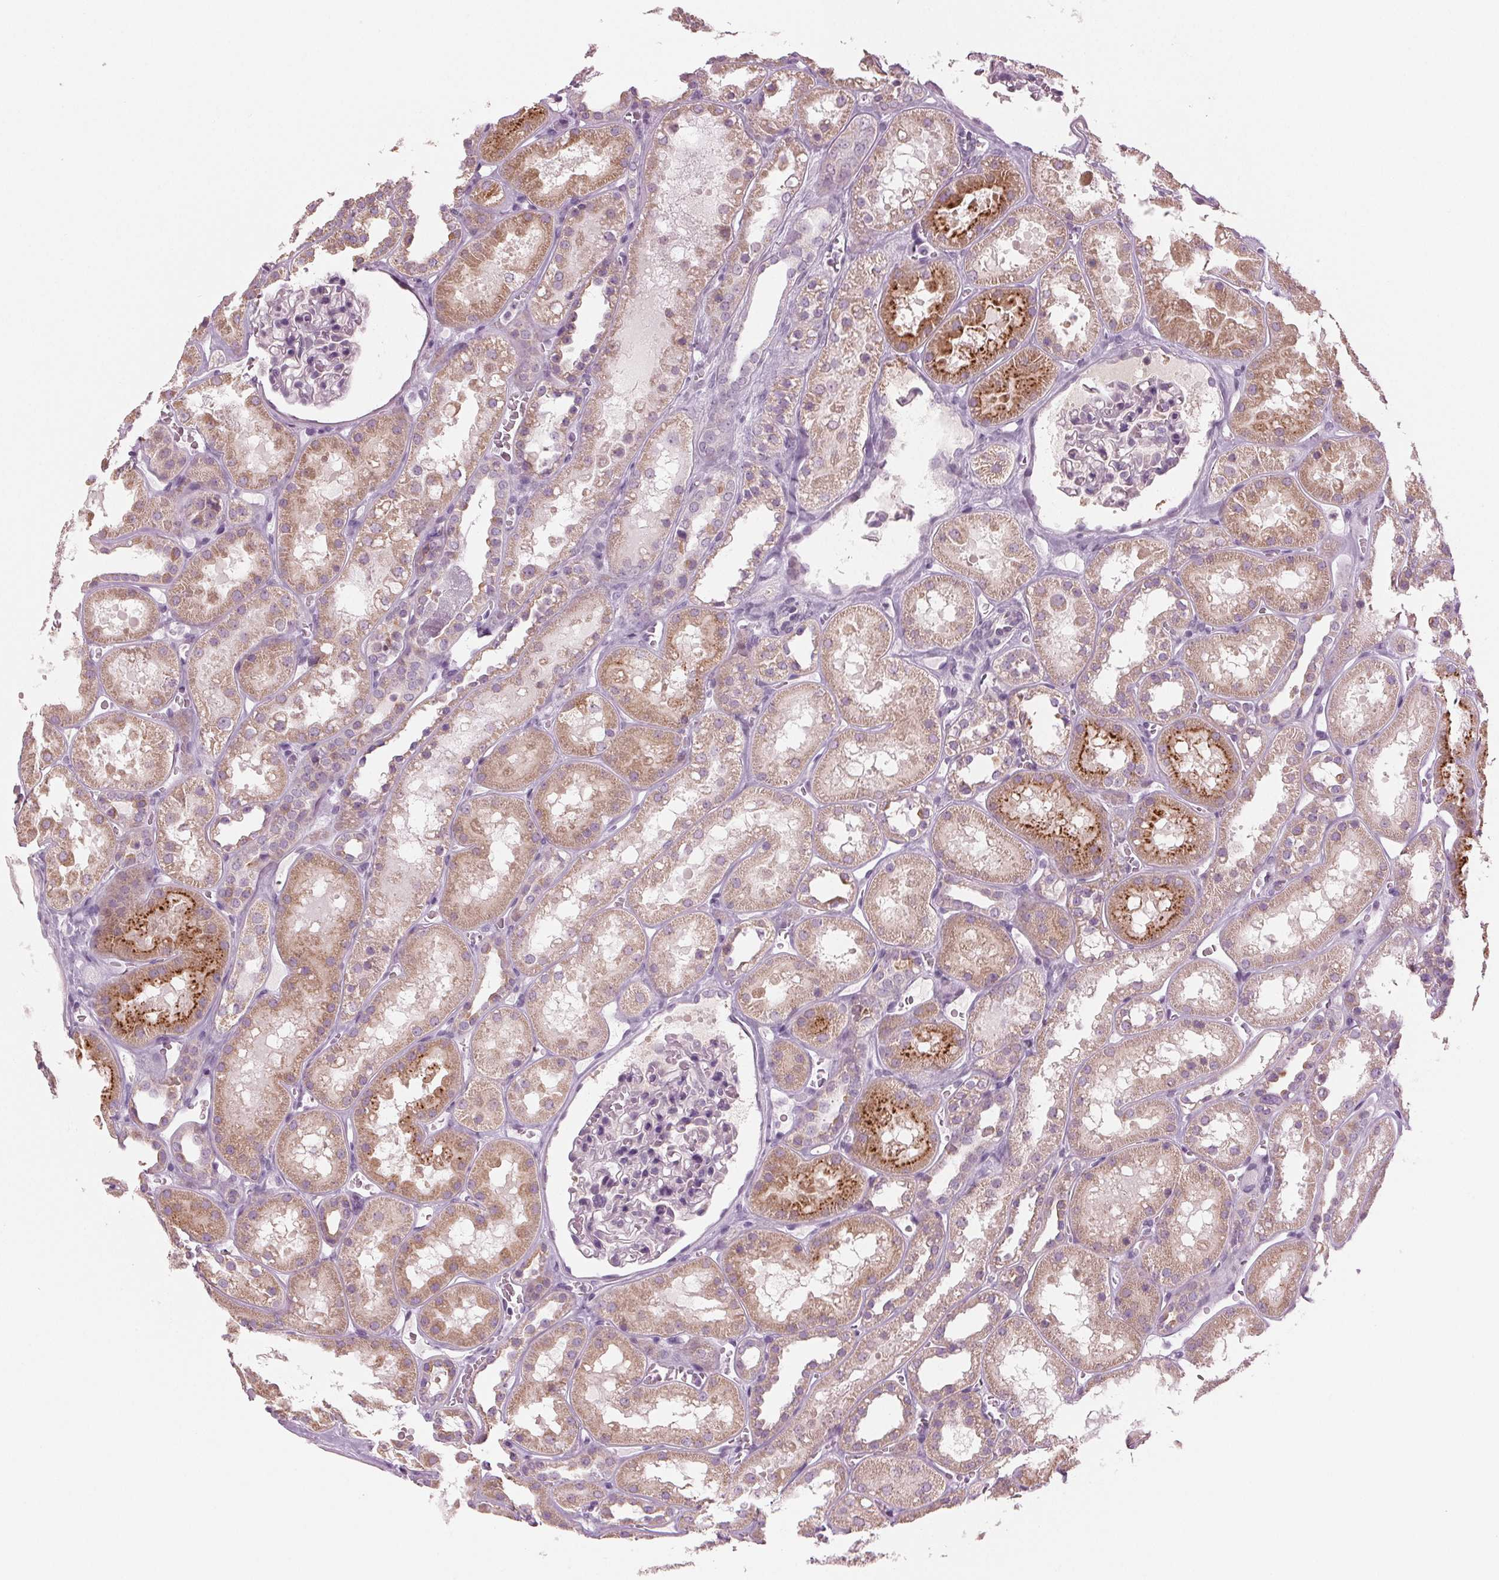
{"staining": {"intensity": "negative", "quantity": "none", "location": "none"}, "tissue": "kidney", "cell_type": "Cells in glomeruli", "image_type": "normal", "snomed": [{"axis": "morphology", "description": "Normal tissue, NOS"}, {"axis": "topography", "description": "Kidney"}], "caption": "Immunohistochemistry image of benign kidney: kidney stained with DAB (3,3'-diaminobenzidine) demonstrates no significant protein positivity in cells in glomeruli. (Stains: DAB immunohistochemistry with hematoxylin counter stain, Microscopy: brightfield microscopy at high magnification).", "gene": "PRAP1", "patient": {"sex": "female", "age": 41}}